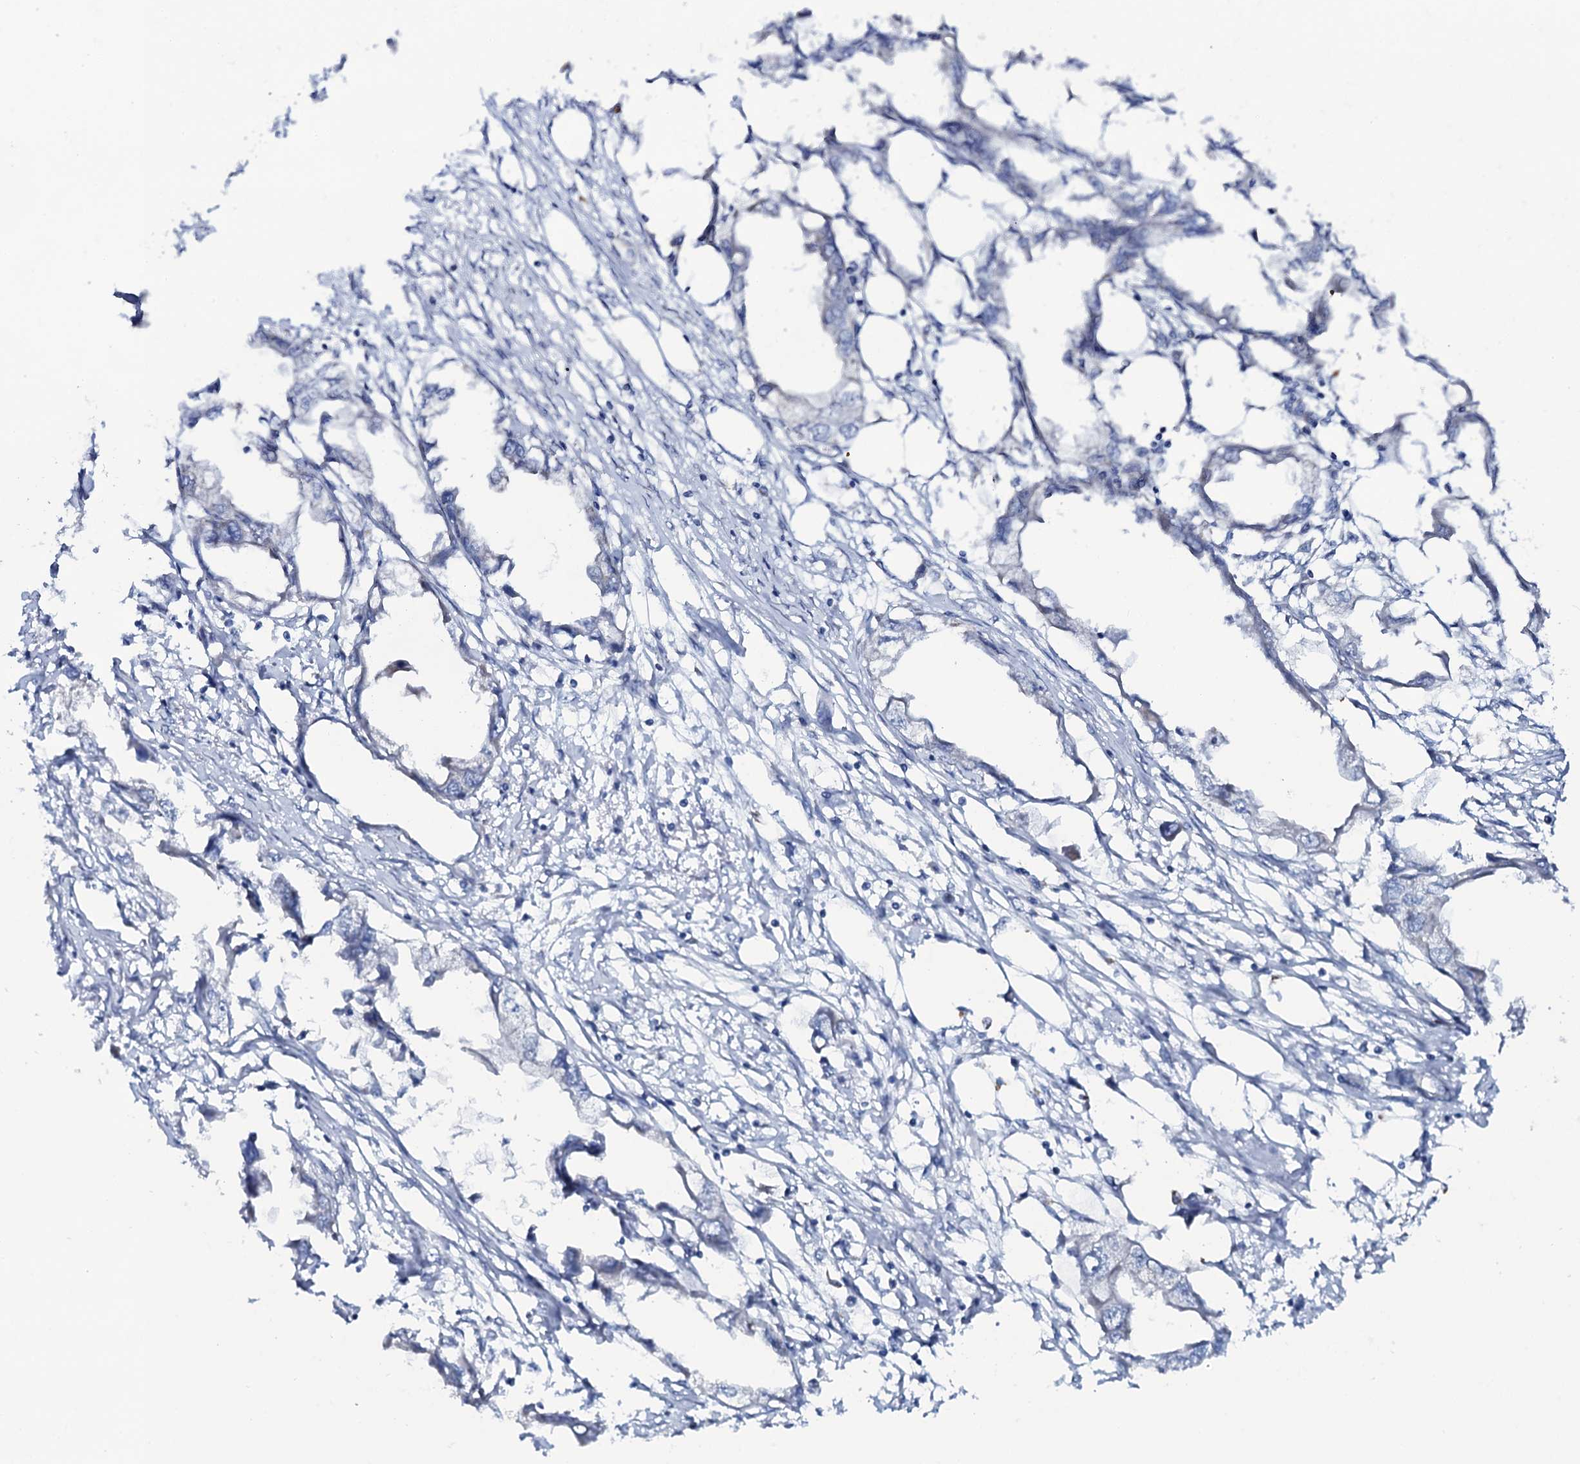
{"staining": {"intensity": "negative", "quantity": "none", "location": "none"}, "tissue": "endometrial cancer", "cell_type": "Tumor cells", "image_type": "cancer", "snomed": [{"axis": "morphology", "description": "Adenocarcinoma, NOS"}, {"axis": "morphology", "description": "Adenocarcinoma, metastatic, NOS"}, {"axis": "topography", "description": "Adipose tissue"}, {"axis": "topography", "description": "Endometrium"}], "caption": "High magnification brightfield microscopy of adenocarcinoma (endometrial) stained with DAB (3,3'-diaminobenzidine) (brown) and counterstained with hematoxylin (blue): tumor cells show no significant positivity. The staining is performed using DAB brown chromogen with nuclei counter-stained in using hematoxylin.", "gene": "MRPS35", "patient": {"sex": "female", "age": 67}}